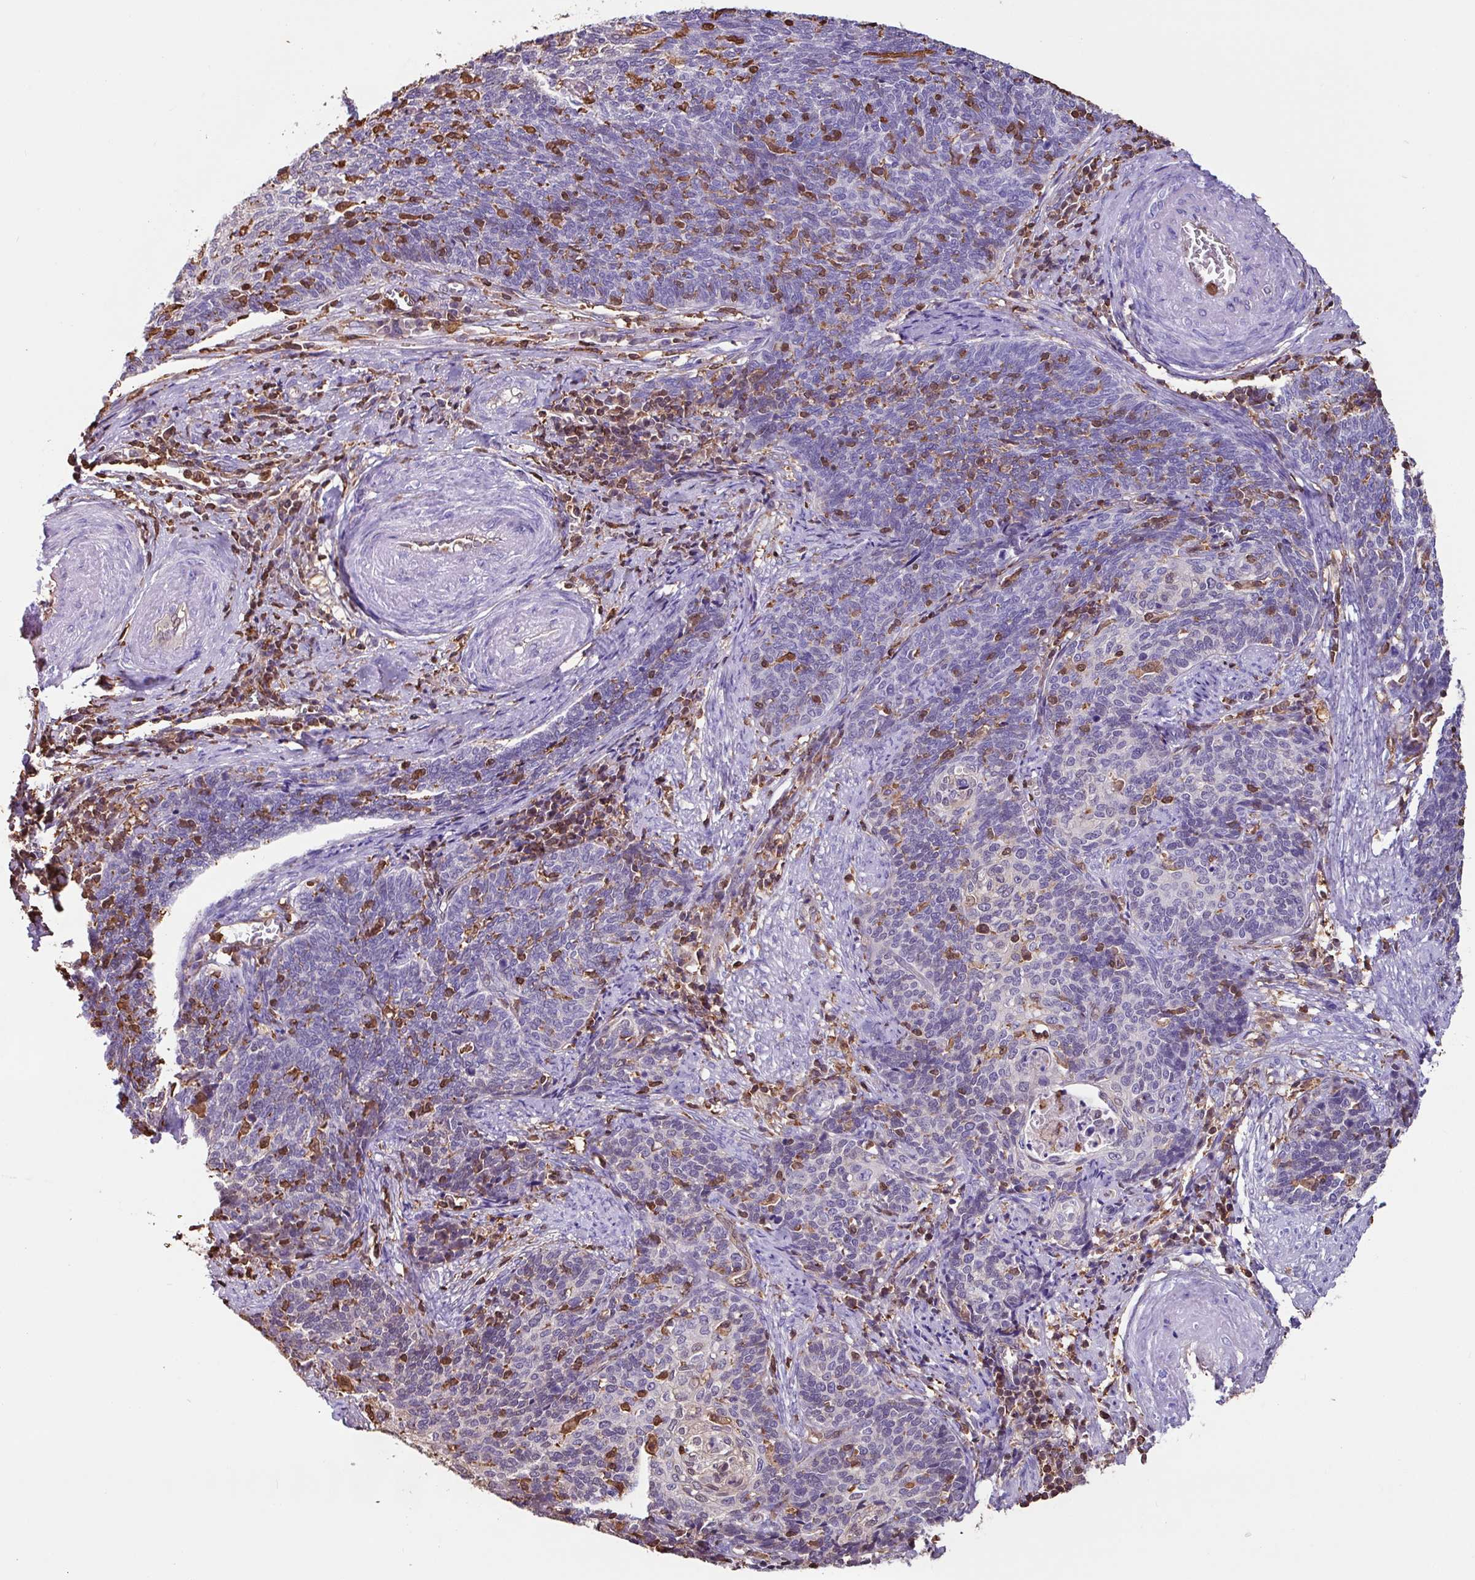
{"staining": {"intensity": "negative", "quantity": "none", "location": "none"}, "tissue": "cervical cancer", "cell_type": "Tumor cells", "image_type": "cancer", "snomed": [{"axis": "morphology", "description": "Squamous cell carcinoma, NOS"}, {"axis": "topography", "description": "Cervix"}], "caption": "Tumor cells are negative for protein expression in human cervical cancer (squamous cell carcinoma). (DAB (3,3'-diaminobenzidine) immunohistochemistry, high magnification).", "gene": "ARHGDIB", "patient": {"sex": "female", "age": 39}}